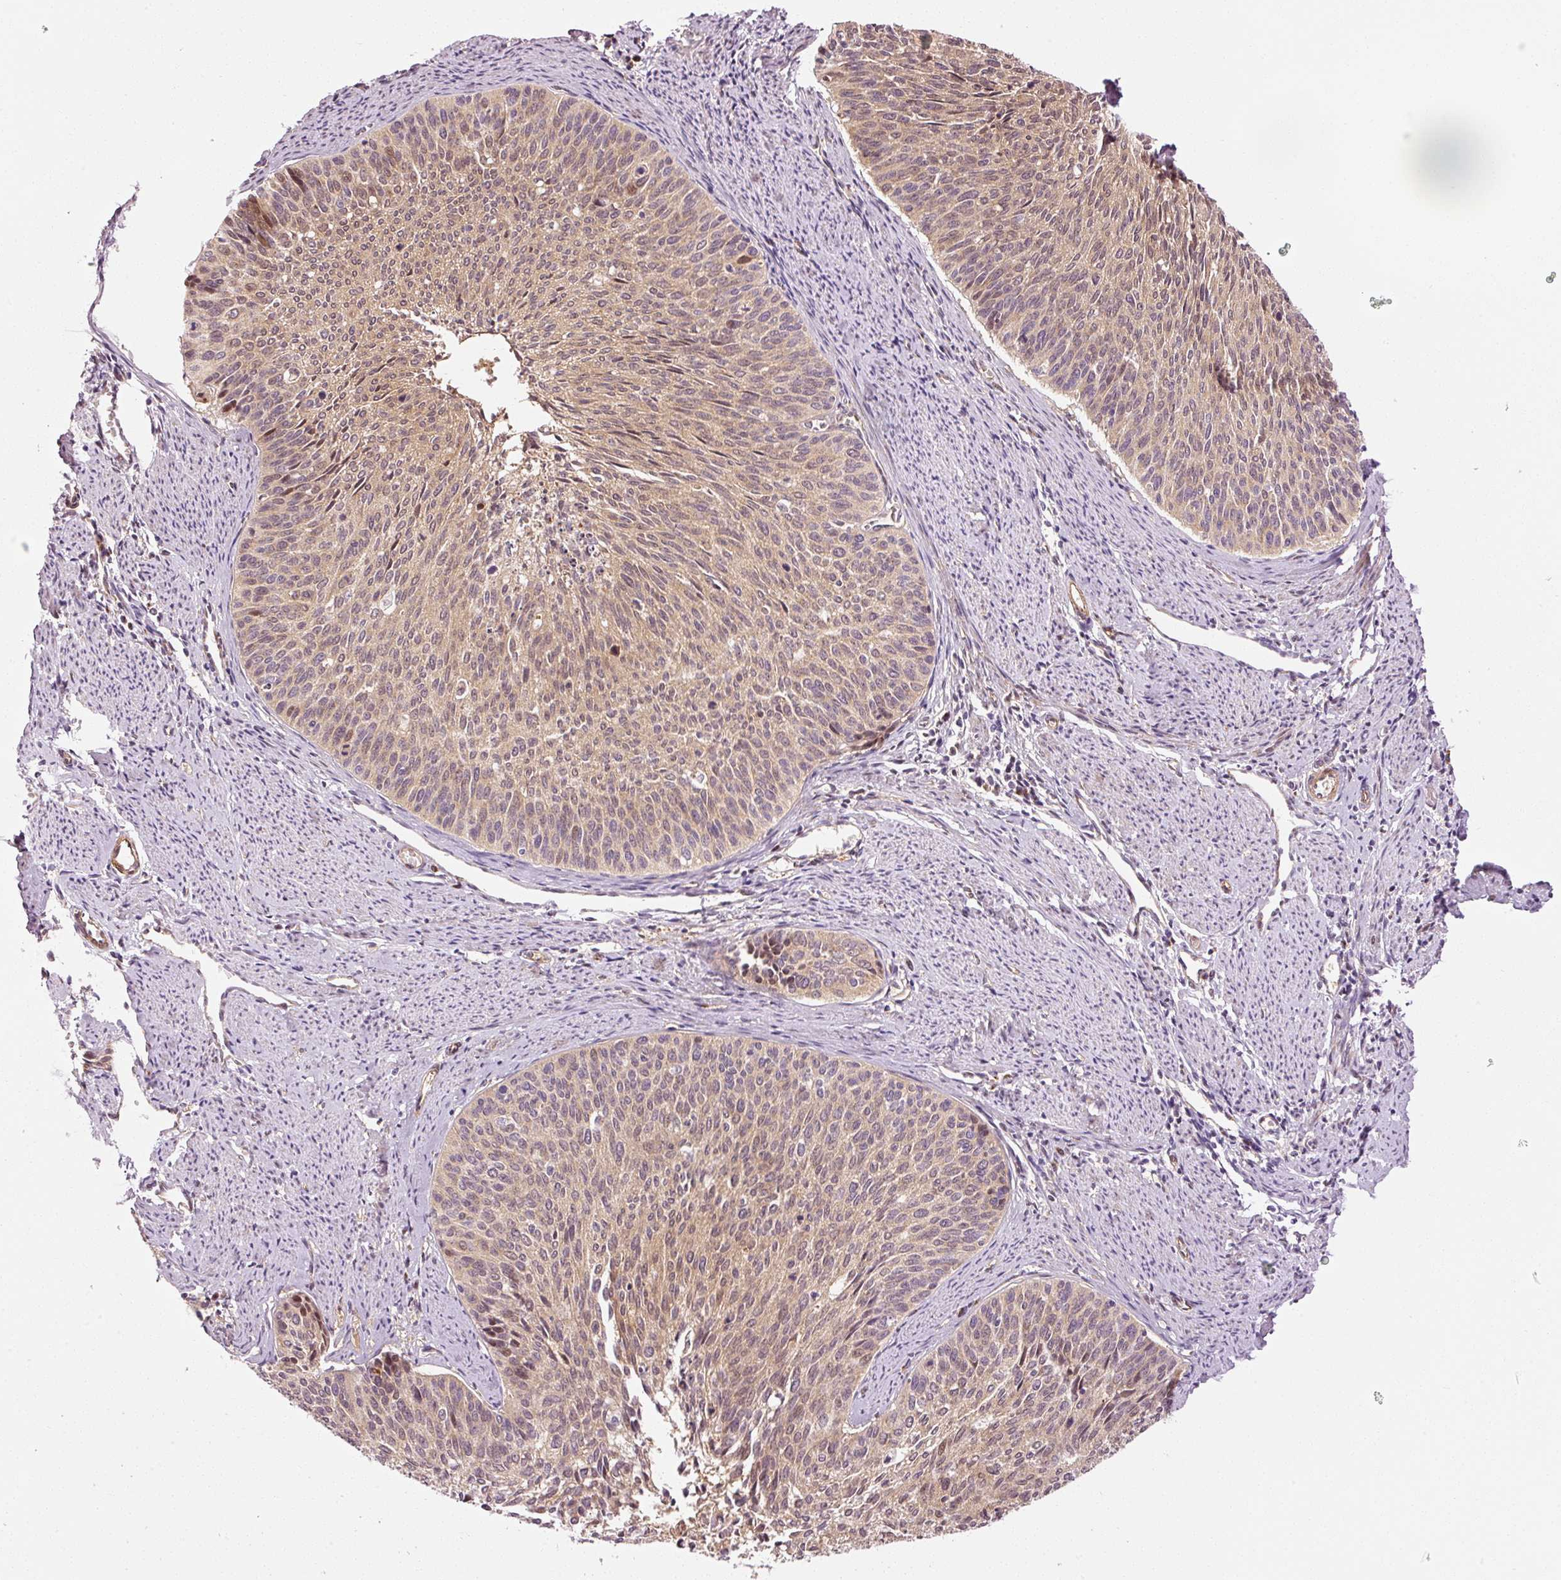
{"staining": {"intensity": "weak", "quantity": ">75%", "location": "cytoplasmic/membranous,nuclear"}, "tissue": "cervical cancer", "cell_type": "Tumor cells", "image_type": "cancer", "snomed": [{"axis": "morphology", "description": "Squamous cell carcinoma, NOS"}, {"axis": "topography", "description": "Cervix"}], "caption": "Cervical squamous cell carcinoma was stained to show a protein in brown. There is low levels of weak cytoplasmic/membranous and nuclear expression in about >75% of tumor cells.", "gene": "PPP1R14B", "patient": {"sex": "female", "age": 55}}